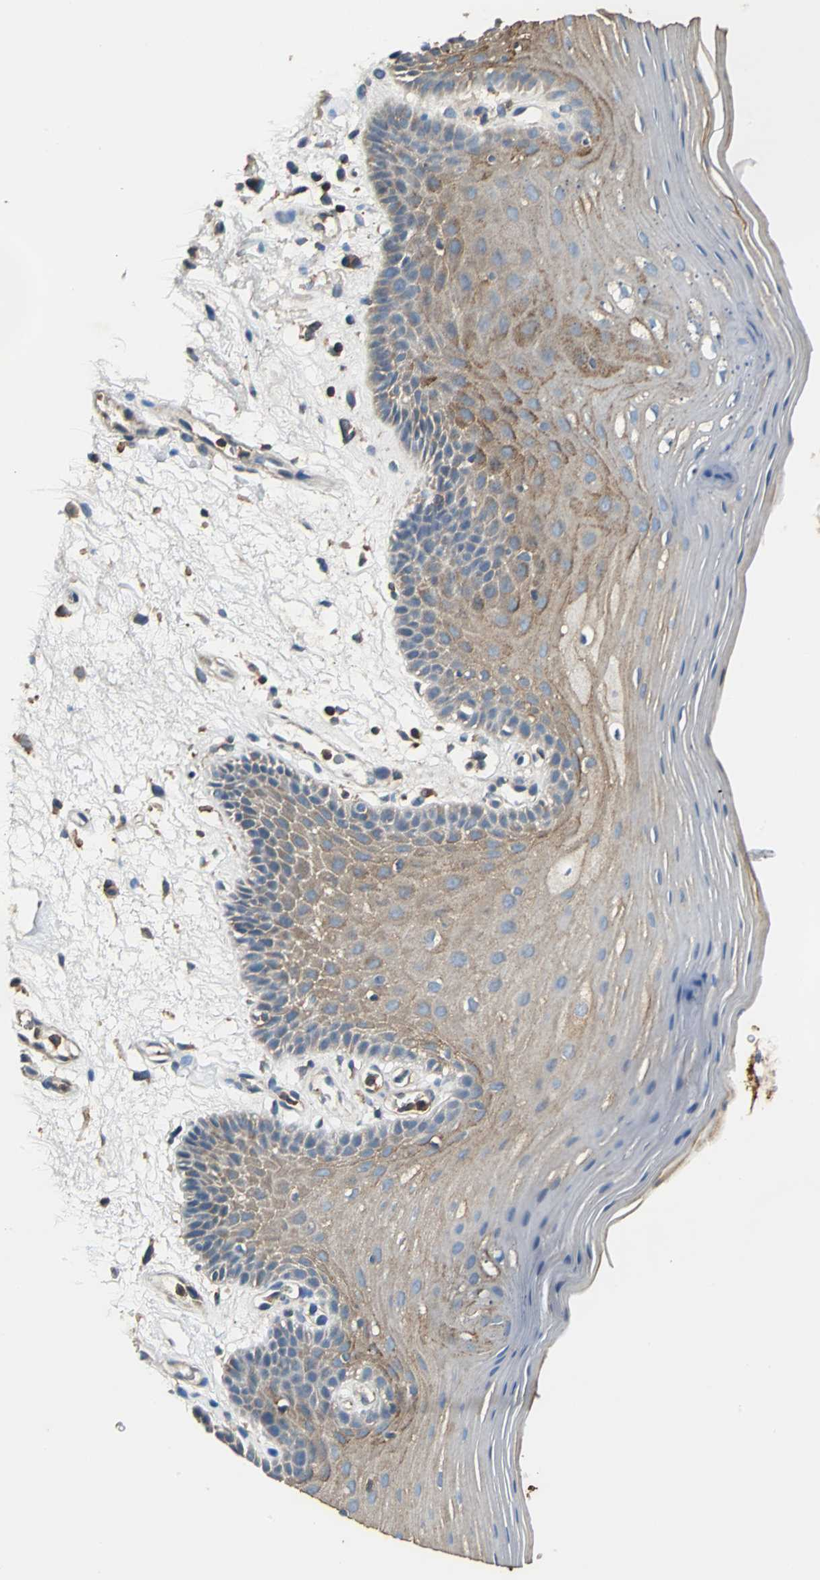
{"staining": {"intensity": "moderate", "quantity": "25%-75%", "location": "cytoplasmic/membranous"}, "tissue": "oral mucosa", "cell_type": "Squamous epithelial cells", "image_type": "normal", "snomed": [{"axis": "morphology", "description": "Normal tissue, NOS"}, {"axis": "morphology", "description": "Squamous cell carcinoma, NOS"}, {"axis": "topography", "description": "Skeletal muscle"}, {"axis": "topography", "description": "Oral tissue"}, {"axis": "topography", "description": "Head-Neck"}], "caption": "Immunohistochemistry histopathology image of benign oral mucosa stained for a protein (brown), which shows medium levels of moderate cytoplasmic/membranous staining in about 25%-75% of squamous epithelial cells.", "gene": "PARVA", "patient": {"sex": "male", "age": 71}}